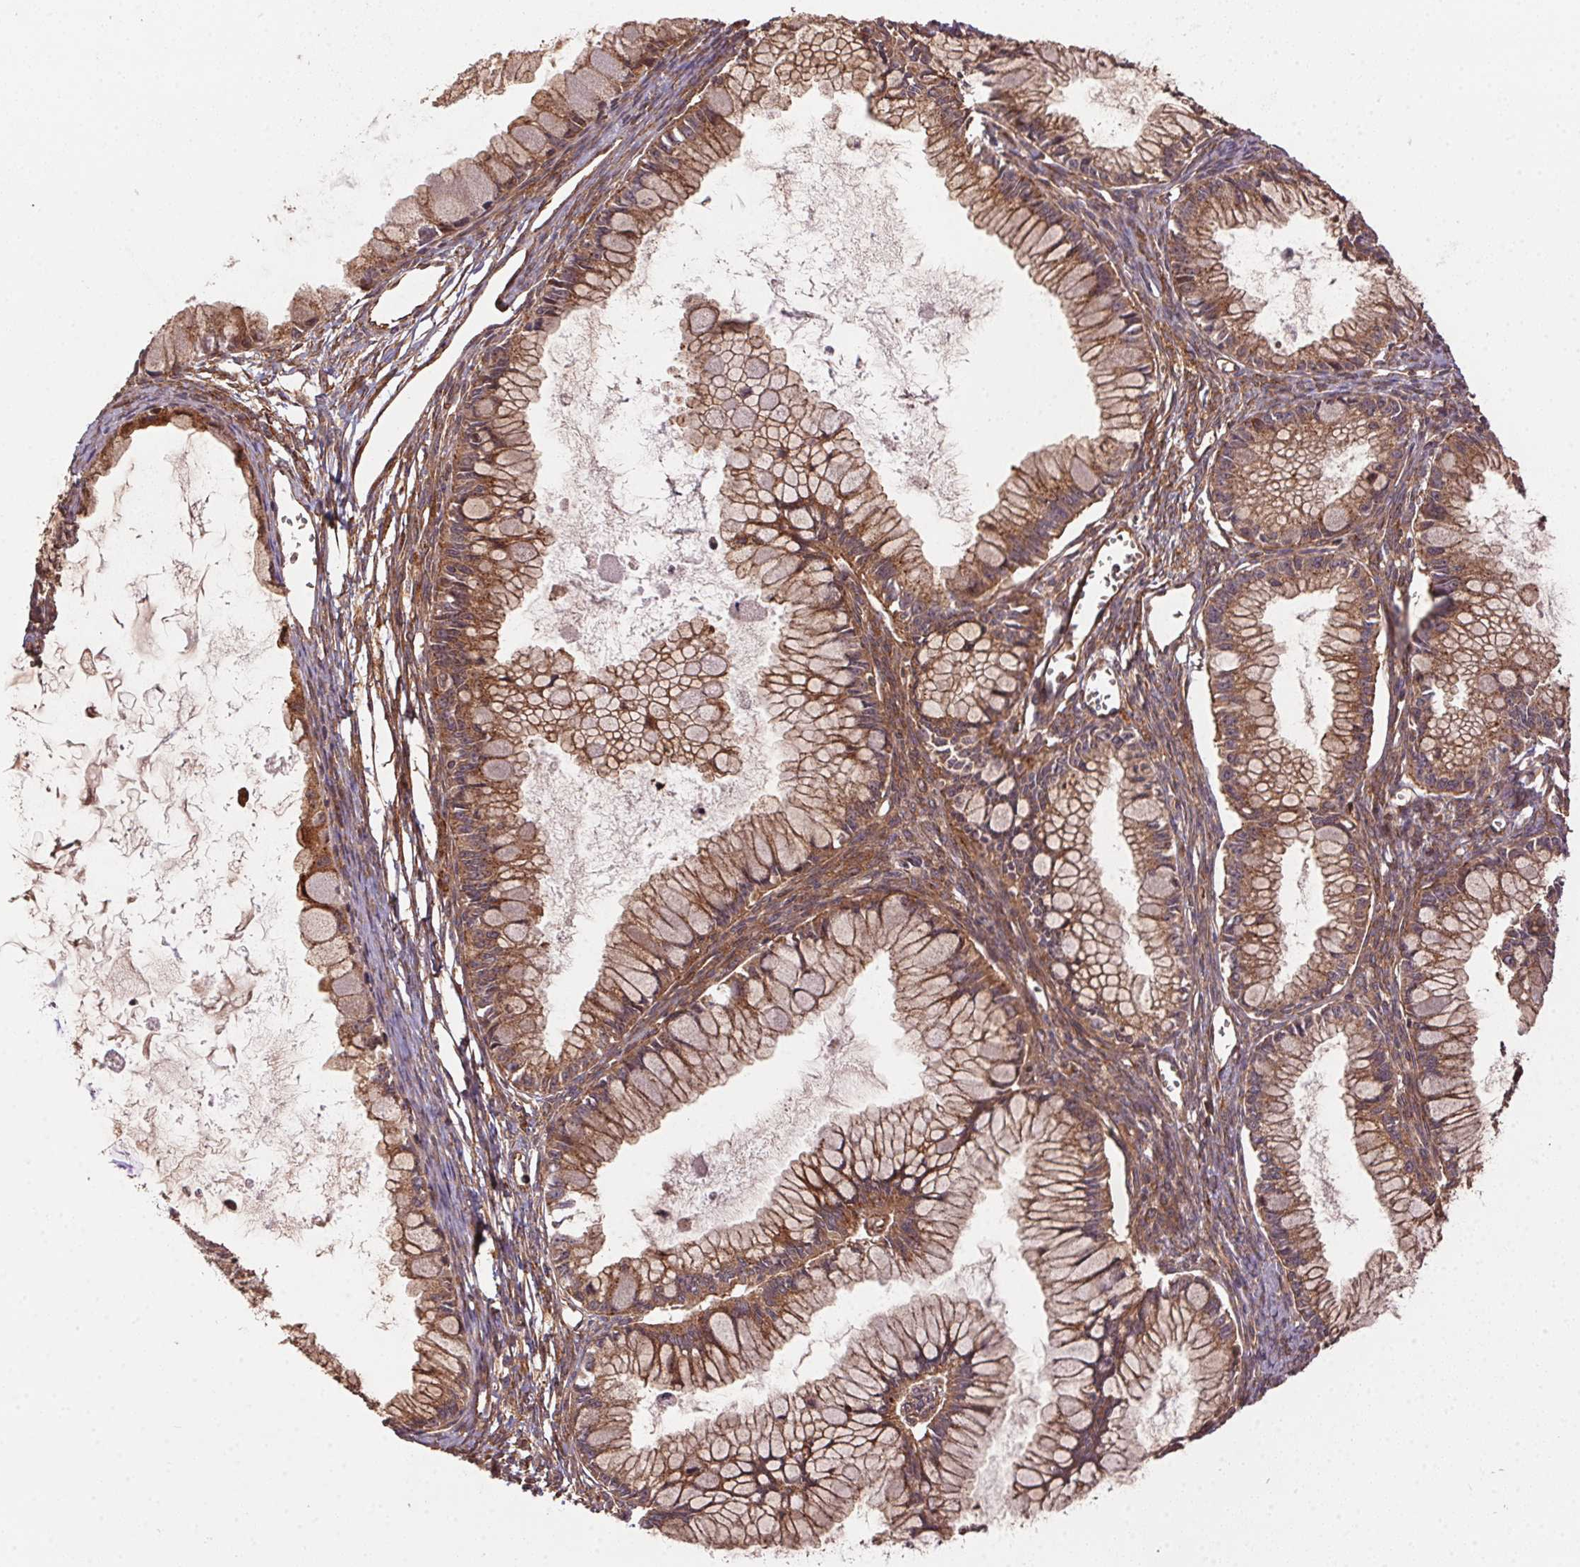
{"staining": {"intensity": "moderate", "quantity": ">75%", "location": "cytoplasmic/membranous"}, "tissue": "ovarian cancer", "cell_type": "Tumor cells", "image_type": "cancer", "snomed": [{"axis": "morphology", "description": "Cystadenocarcinoma, mucinous, NOS"}, {"axis": "topography", "description": "Ovary"}], "caption": "The micrograph displays immunohistochemical staining of ovarian cancer. There is moderate cytoplasmic/membranous staining is seen in about >75% of tumor cells. Nuclei are stained in blue.", "gene": "USE1", "patient": {"sex": "female", "age": 34}}